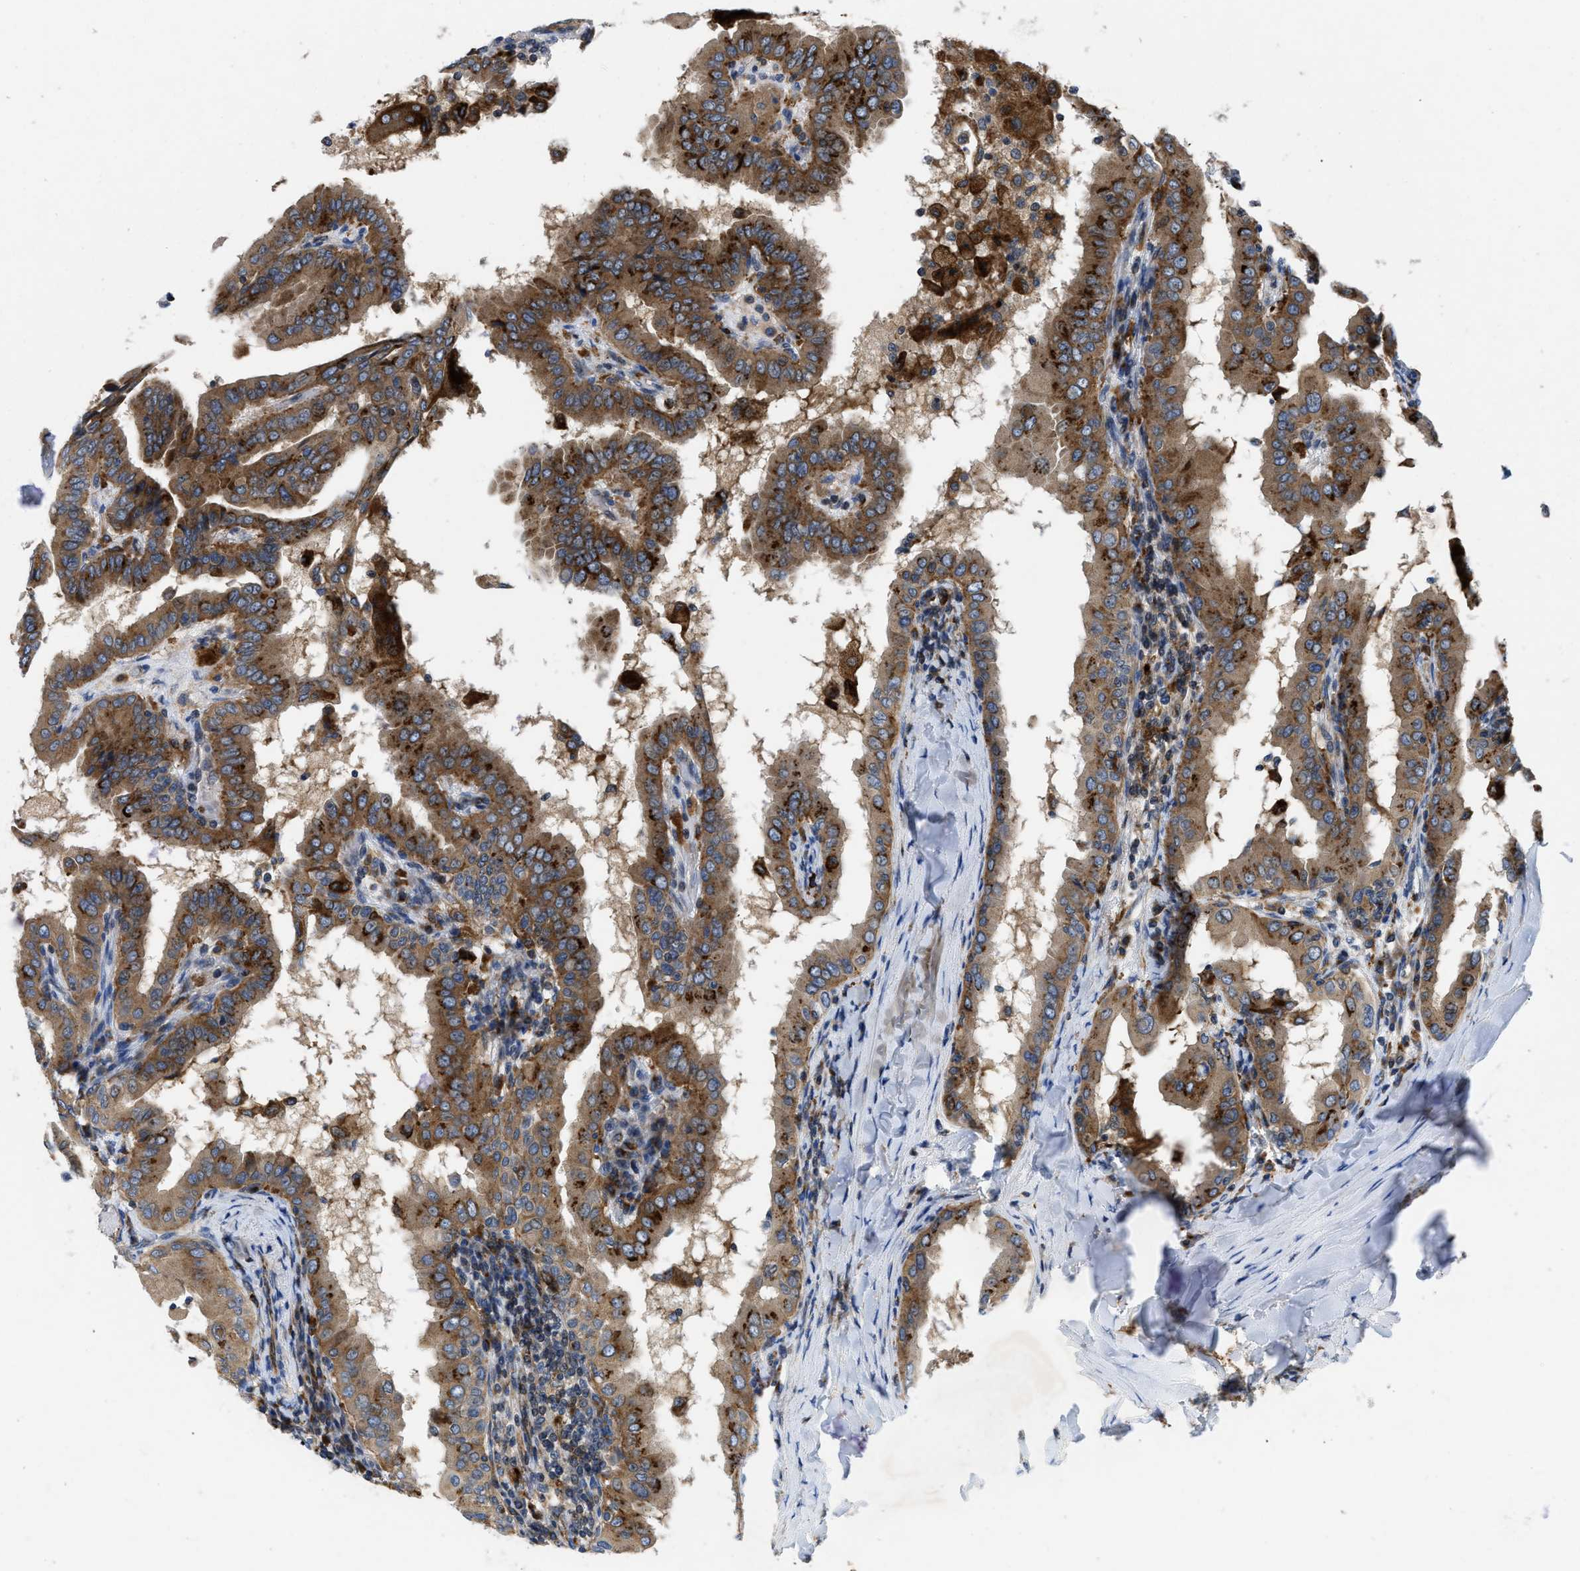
{"staining": {"intensity": "moderate", "quantity": ">75%", "location": "cytoplasmic/membranous"}, "tissue": "thyroid cancer", "cell_type": "Tumor cells", "image_type": "cancer", "snomed": [{"axis": "morphology", "description": "Papillary adenocarcinoma, NOS"}, {"axis": "topography", "description": "Thyroid gland"}], "caption": "Thyroid cancer (papillary adenocarcinoma) tissue displays moderate cytoplasmic/membranous expression in about >75% of tumor cells", "gene": "ENPP4", "patient": {"sex": "male", "age": 33}}